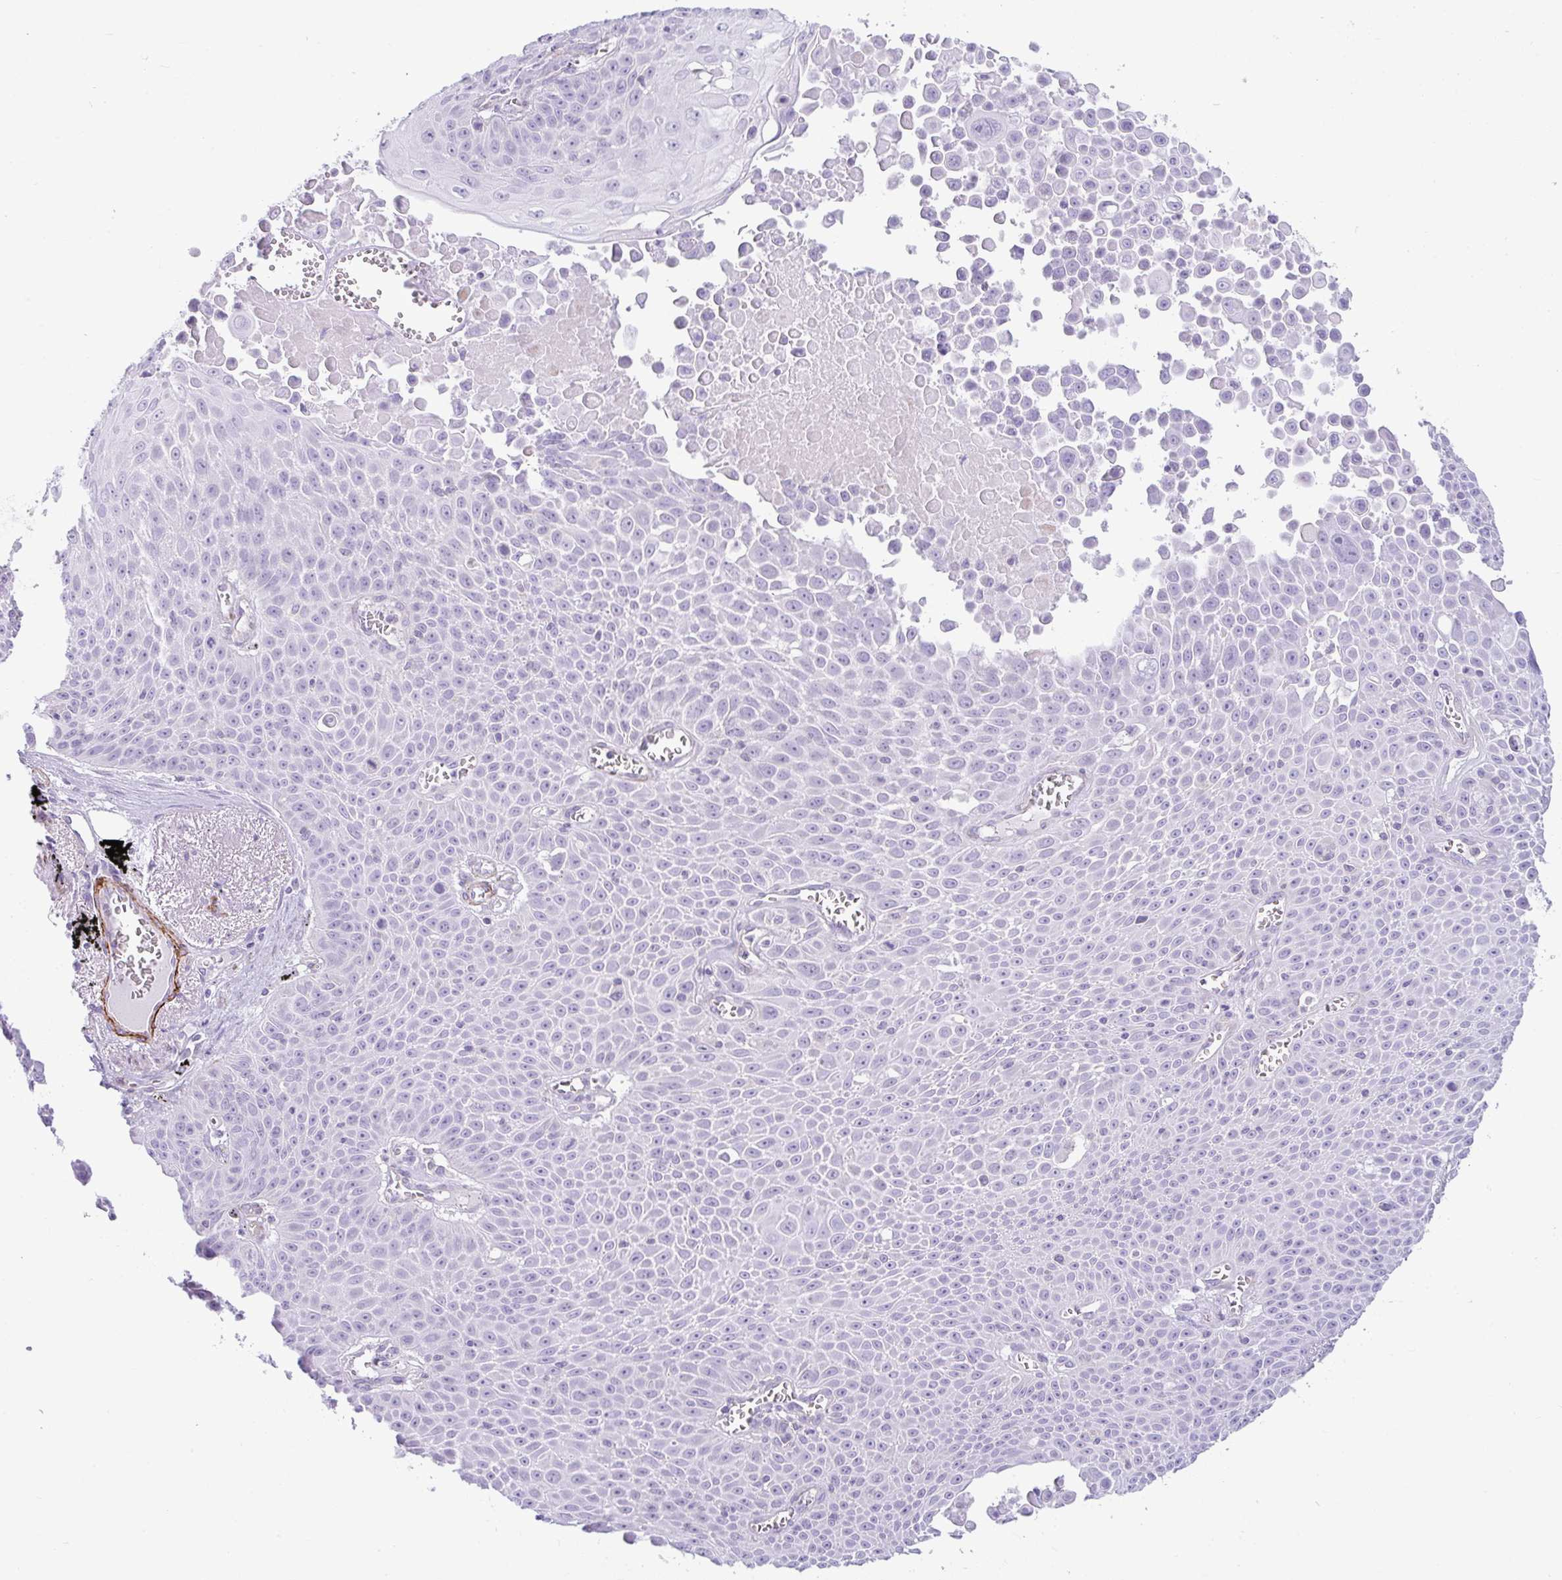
{"staining": {"intensity": "negative", "quantity": "none", "location": "none"}, "tissue": "lung cancer", "cell_type": "Tumor cells", "image_type": "cancer", "snomed": [{"axis": "morphology", "description": "Squamous cell carcinoma, NOS"}, {"axis": "morphology", "description": "Squamous cell carcinoma, metastatic, NOS"}, {"axis": "topography", "description": "Lymph node"}, {"axis": "topography", "description": "Lung"}], "caption": "Tumor cells show no significant protein expression in lung metastatic squamous cell carcinoma.", "gene": "CDRT15", "patient": {"sex": "female", "age": 62}}